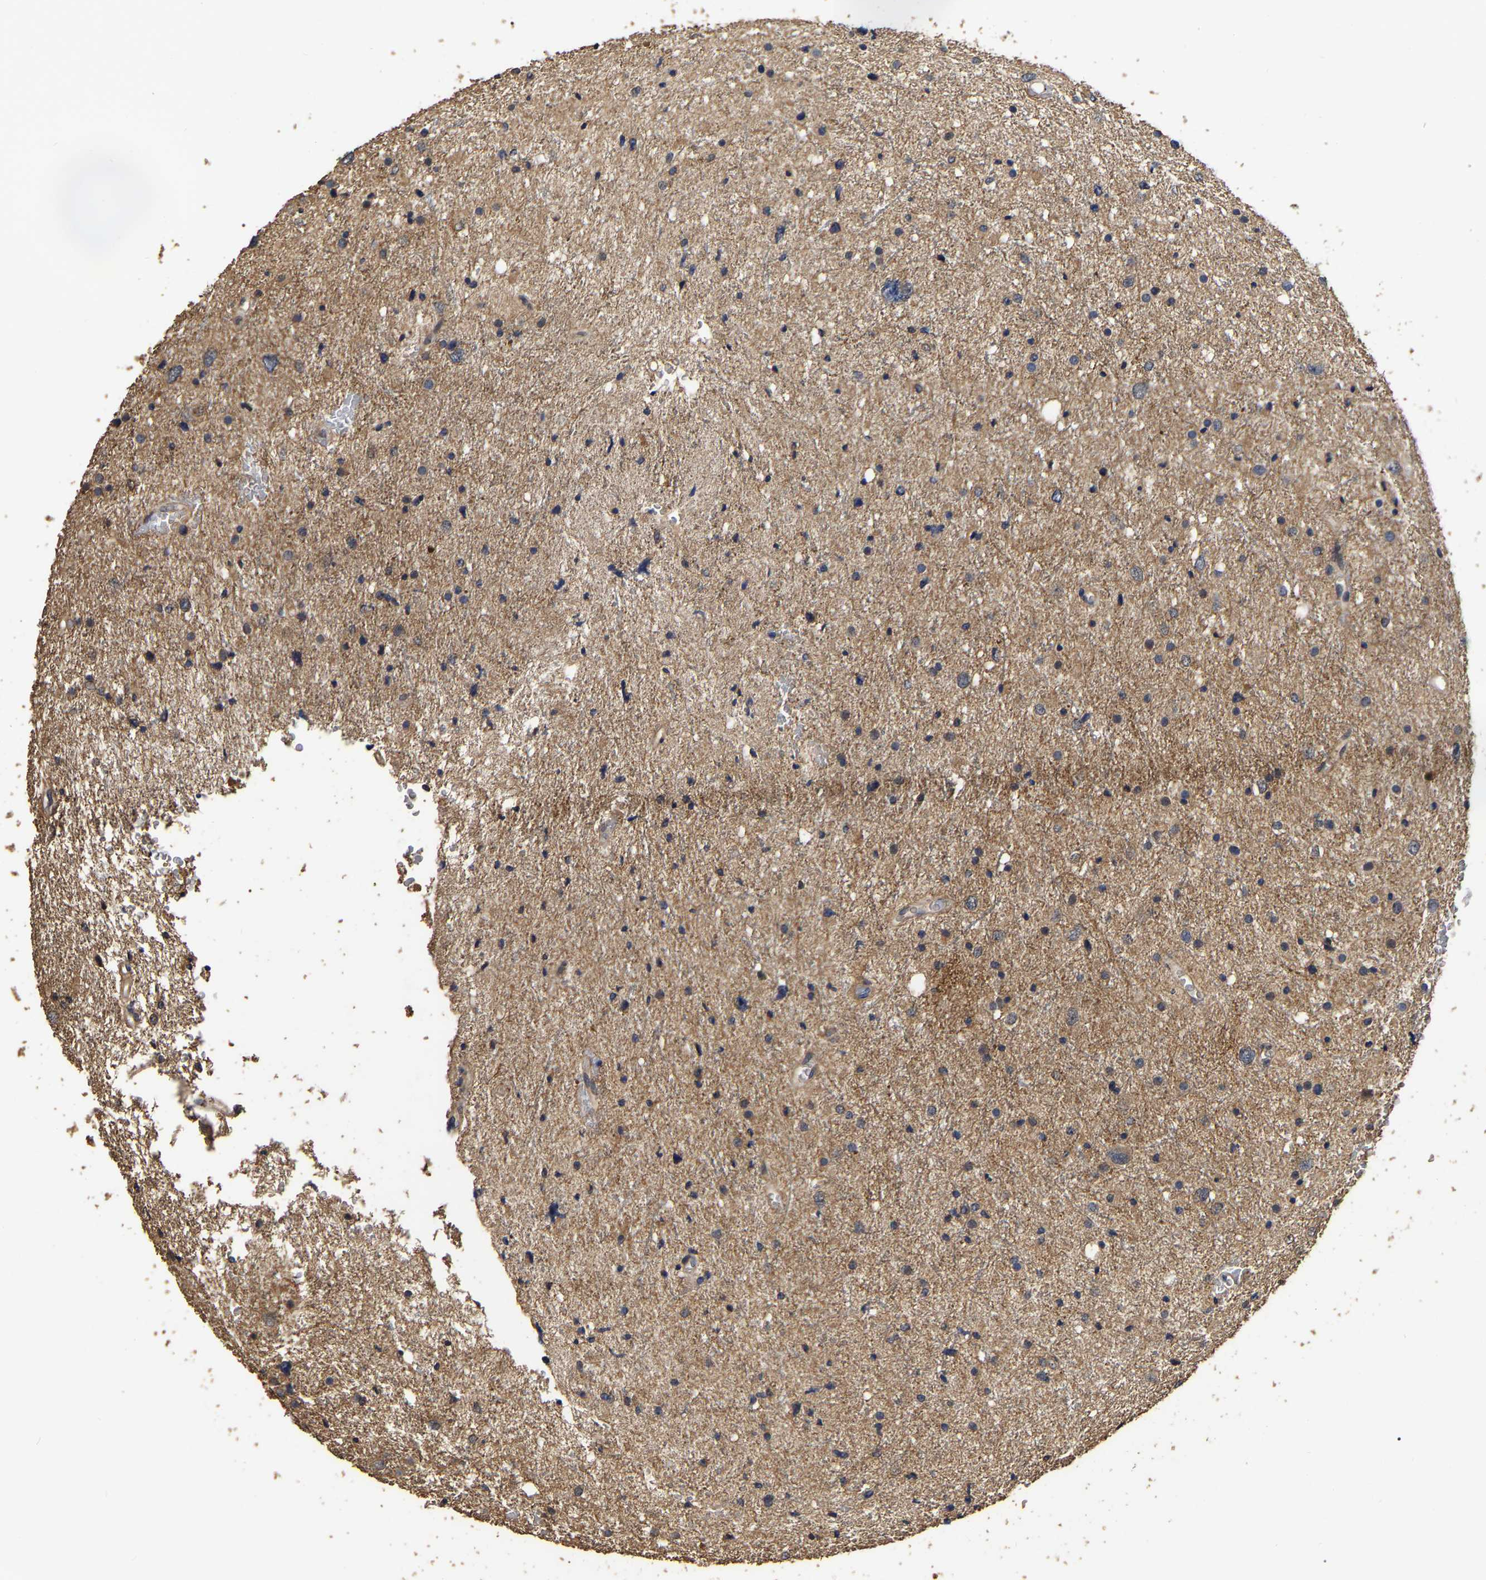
{"staining": {"intensity": "moderate", "quantity": ">75%", "location": "cytoplasmic/membranous"}, "tissue": "glioma", "cell_type": "Tumor cells", "image_type": "cancer", "snomed": [{"axis": "morphology", "description": "Glioma, malignant, Low grade"}, {"axis": "topography", "description": "Brain"}], "caption": "Malignant glioma (low-grade) stained for a protein shows moderate cytoplasmic/membranous positivity in tumor cells.", "gene": "STK32C", "patient": {"sex": "female", "age": 37}}